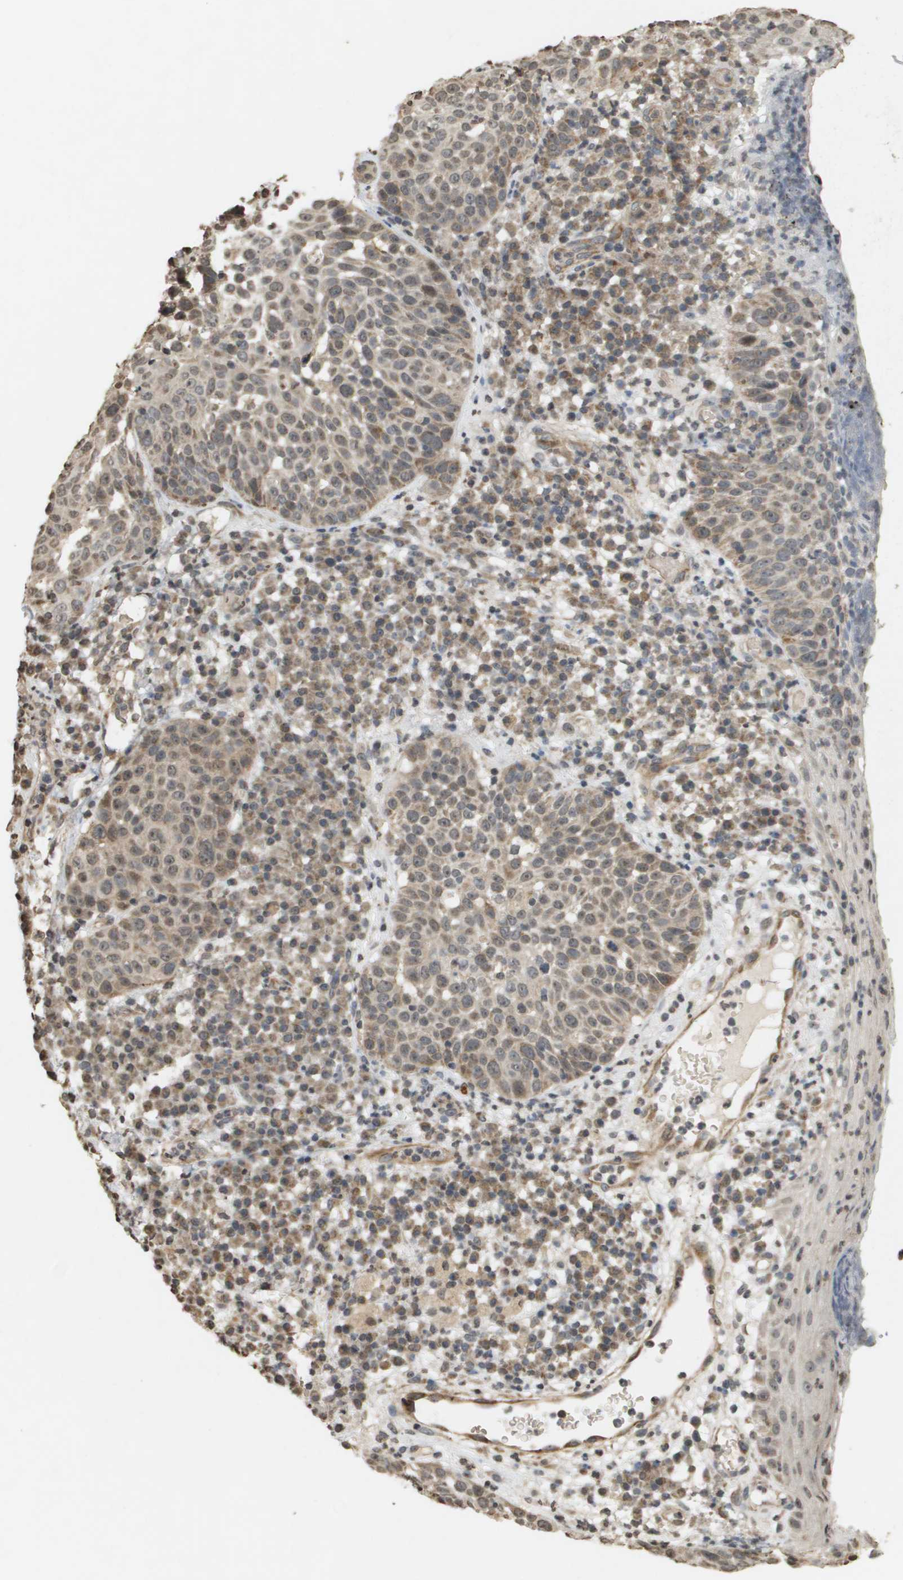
{"staining": {"intensity": "moderate", "quantity": ">75%", "location": "cytoplasmic/membranous"}, "tissue": "skin cancer", "cell_type": "Tumor cells", "image_type": "cancer", "snomed": [{"axis": "morphology", "description": "Squamous cell carcinoma in situ, NOS"}, {"axis": "morphology", "description": "Squamous cell carcinoma, NOS"}, {"axis": "topography", "description": "Skin"}], "caption": "Skin squamous cell carcinoma stained with immunohistochemistry demonstrates moderate cytoplasmic/membranous expression in about >75% of tumor cells.", "gene": "RAB21", "patient": {"sex": "male", "age": 93}}